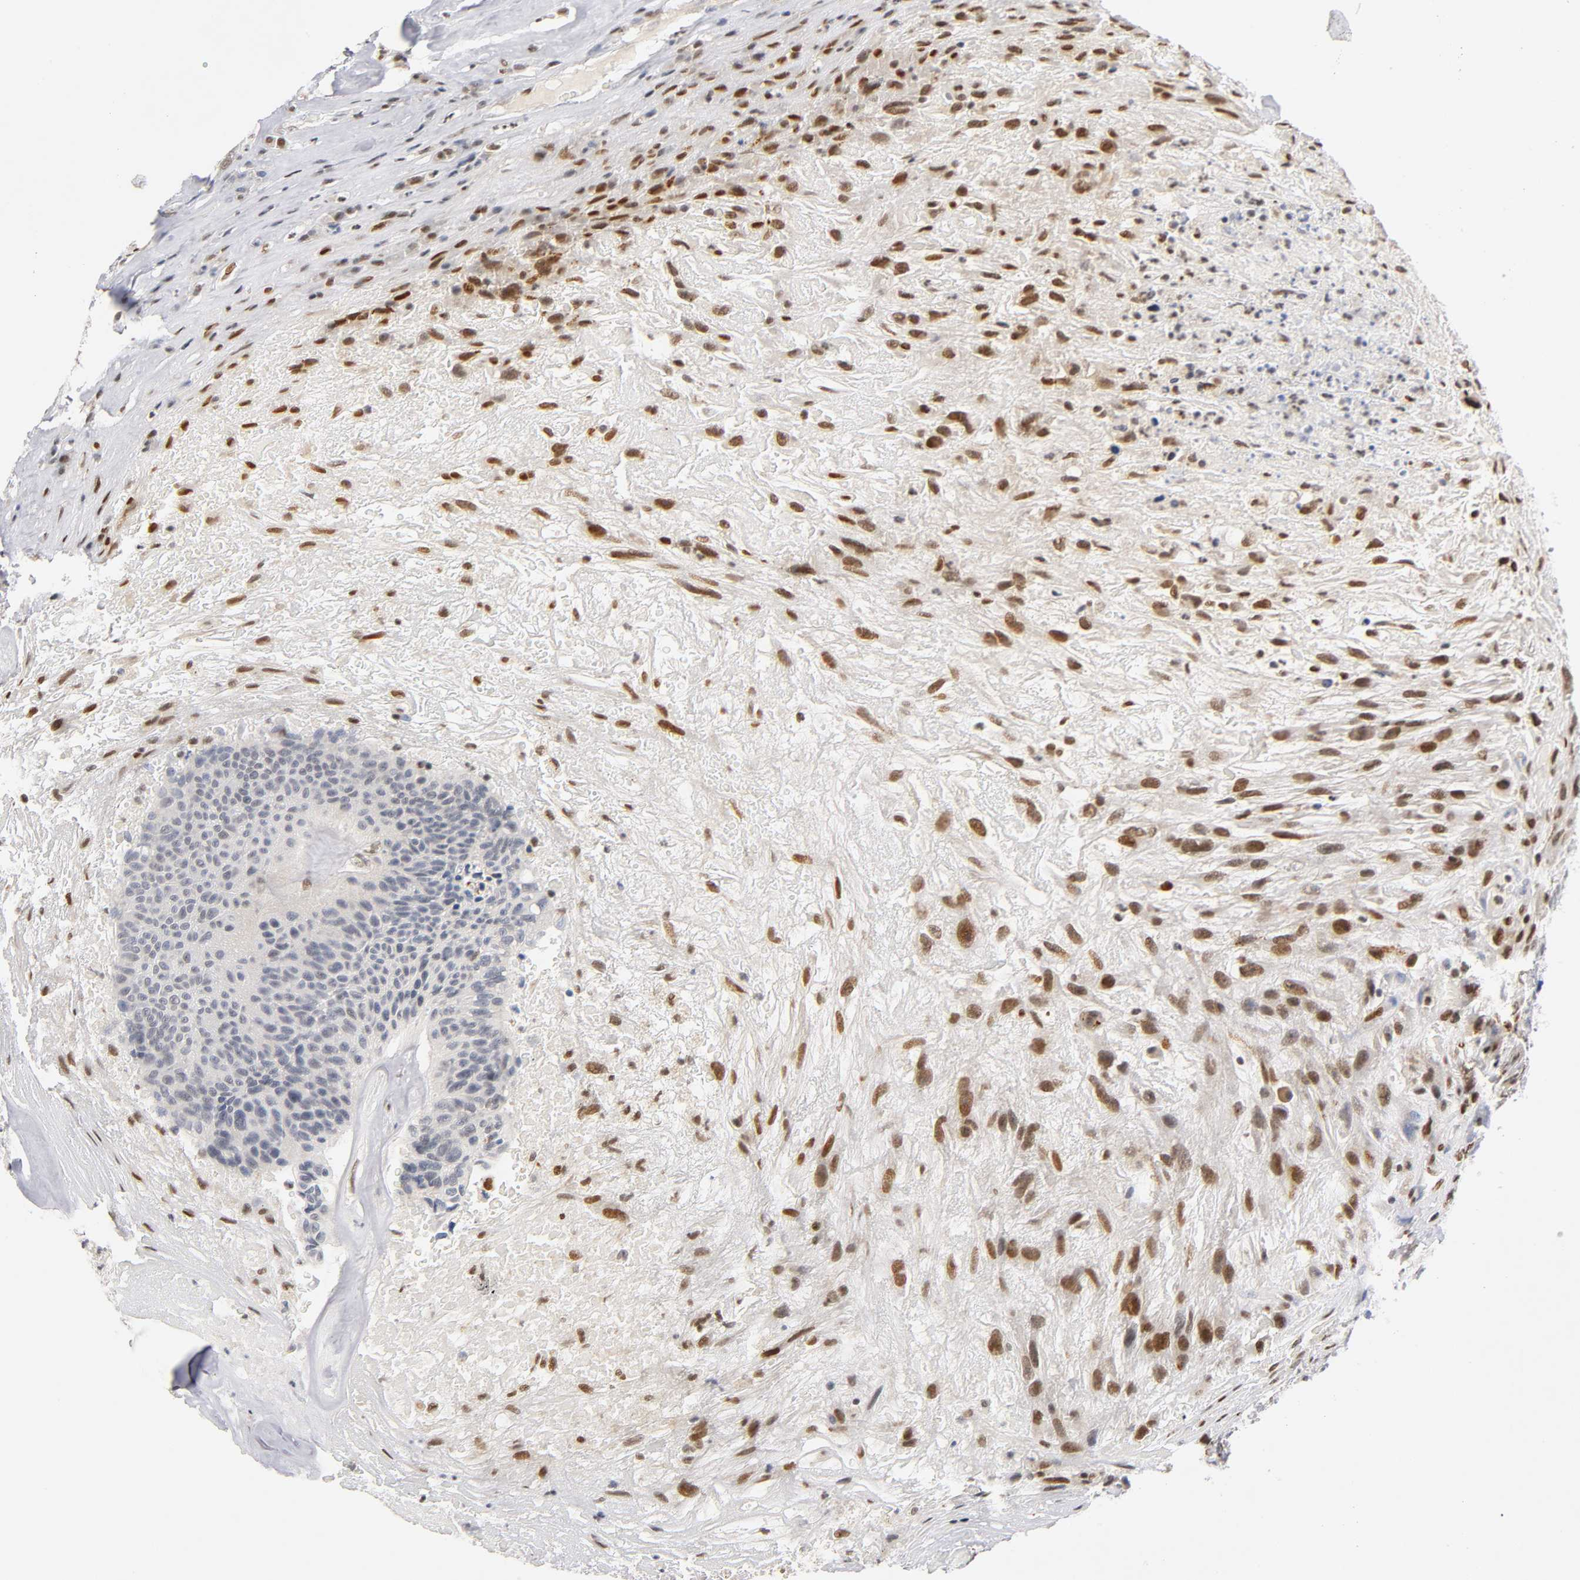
{"staining": {"intensity": "moderate", "quantity": ">75%", "location": "nuclear"}, "tissue": "urothelial cancer", "cell_type": "Tumor cells", "image_type": "cancer", "snomed": [{"axis": "morphology", "description": "Urothelial carcinoma, High grade"}, {"axis": "topography", "description": "Urinary bladder"}], "caption": "This is a photomicrograph of IHC staining of high-grade urothelial carcinoma, which shows moderate positivity in the nuclear of tumor cells.", "gene": "RUNX1", "patient": {"sex": "male", "age": 66}}